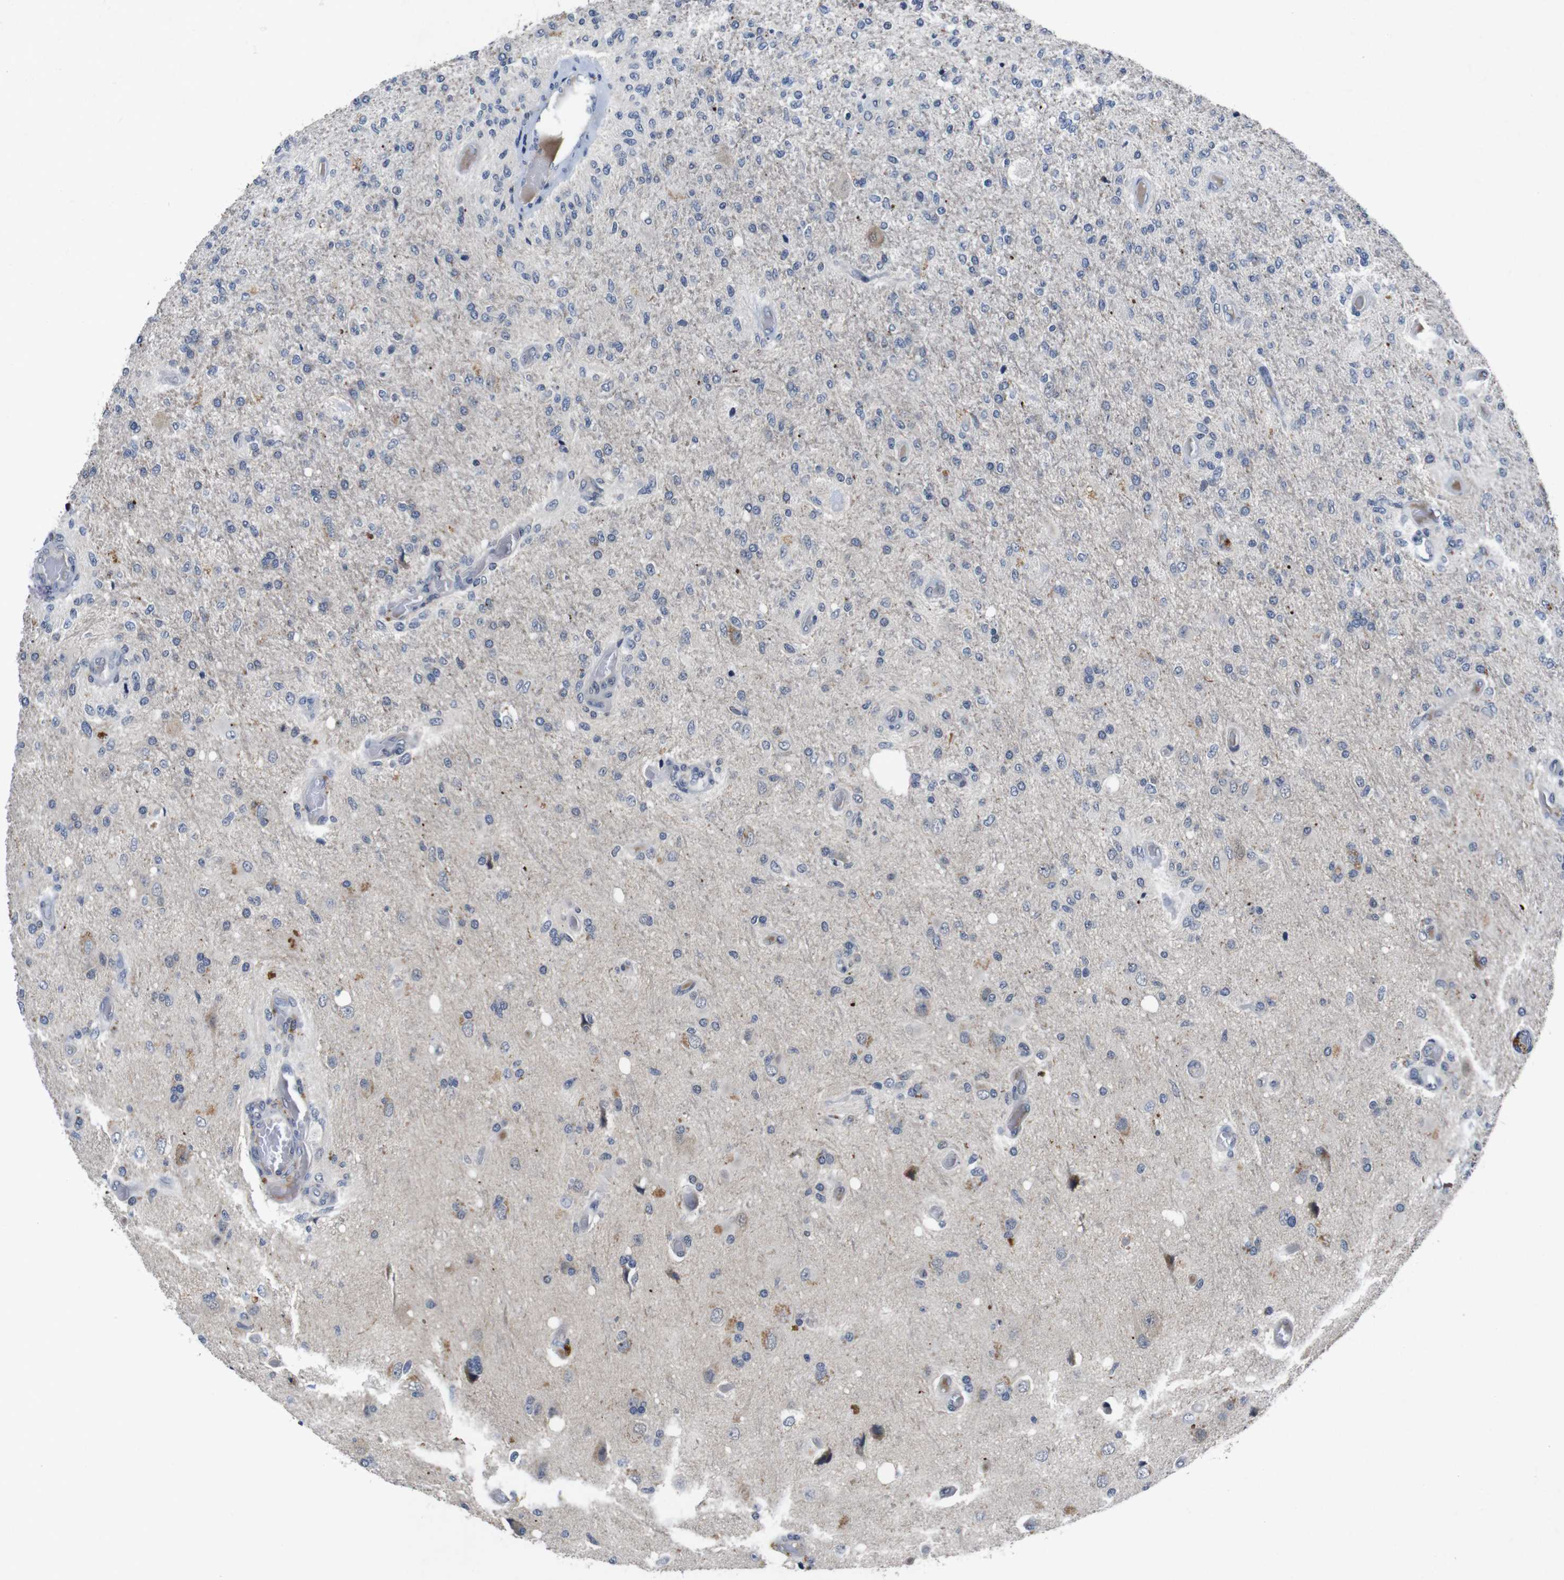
{"staining": {"intensity": "negative", "quantity": "none", "location": "none"}, "tissue": "glioma", "cell_type": "Tumor cells", "image_type": "cancer", "snomed": [{"axis": "morphology", "description": "Normal tissue, NOS"}, {"axis": "morphology", "description": "Glioma, malignant, High grade"}, {"axis": "topography", "description": "Cerebral cortex"}], "caption": "Glioma was stained to show a protein in brown. There is no significant staining in tumor cells.", "gene": "AKT3", "patient": {"sex": "male", "age": 77}}